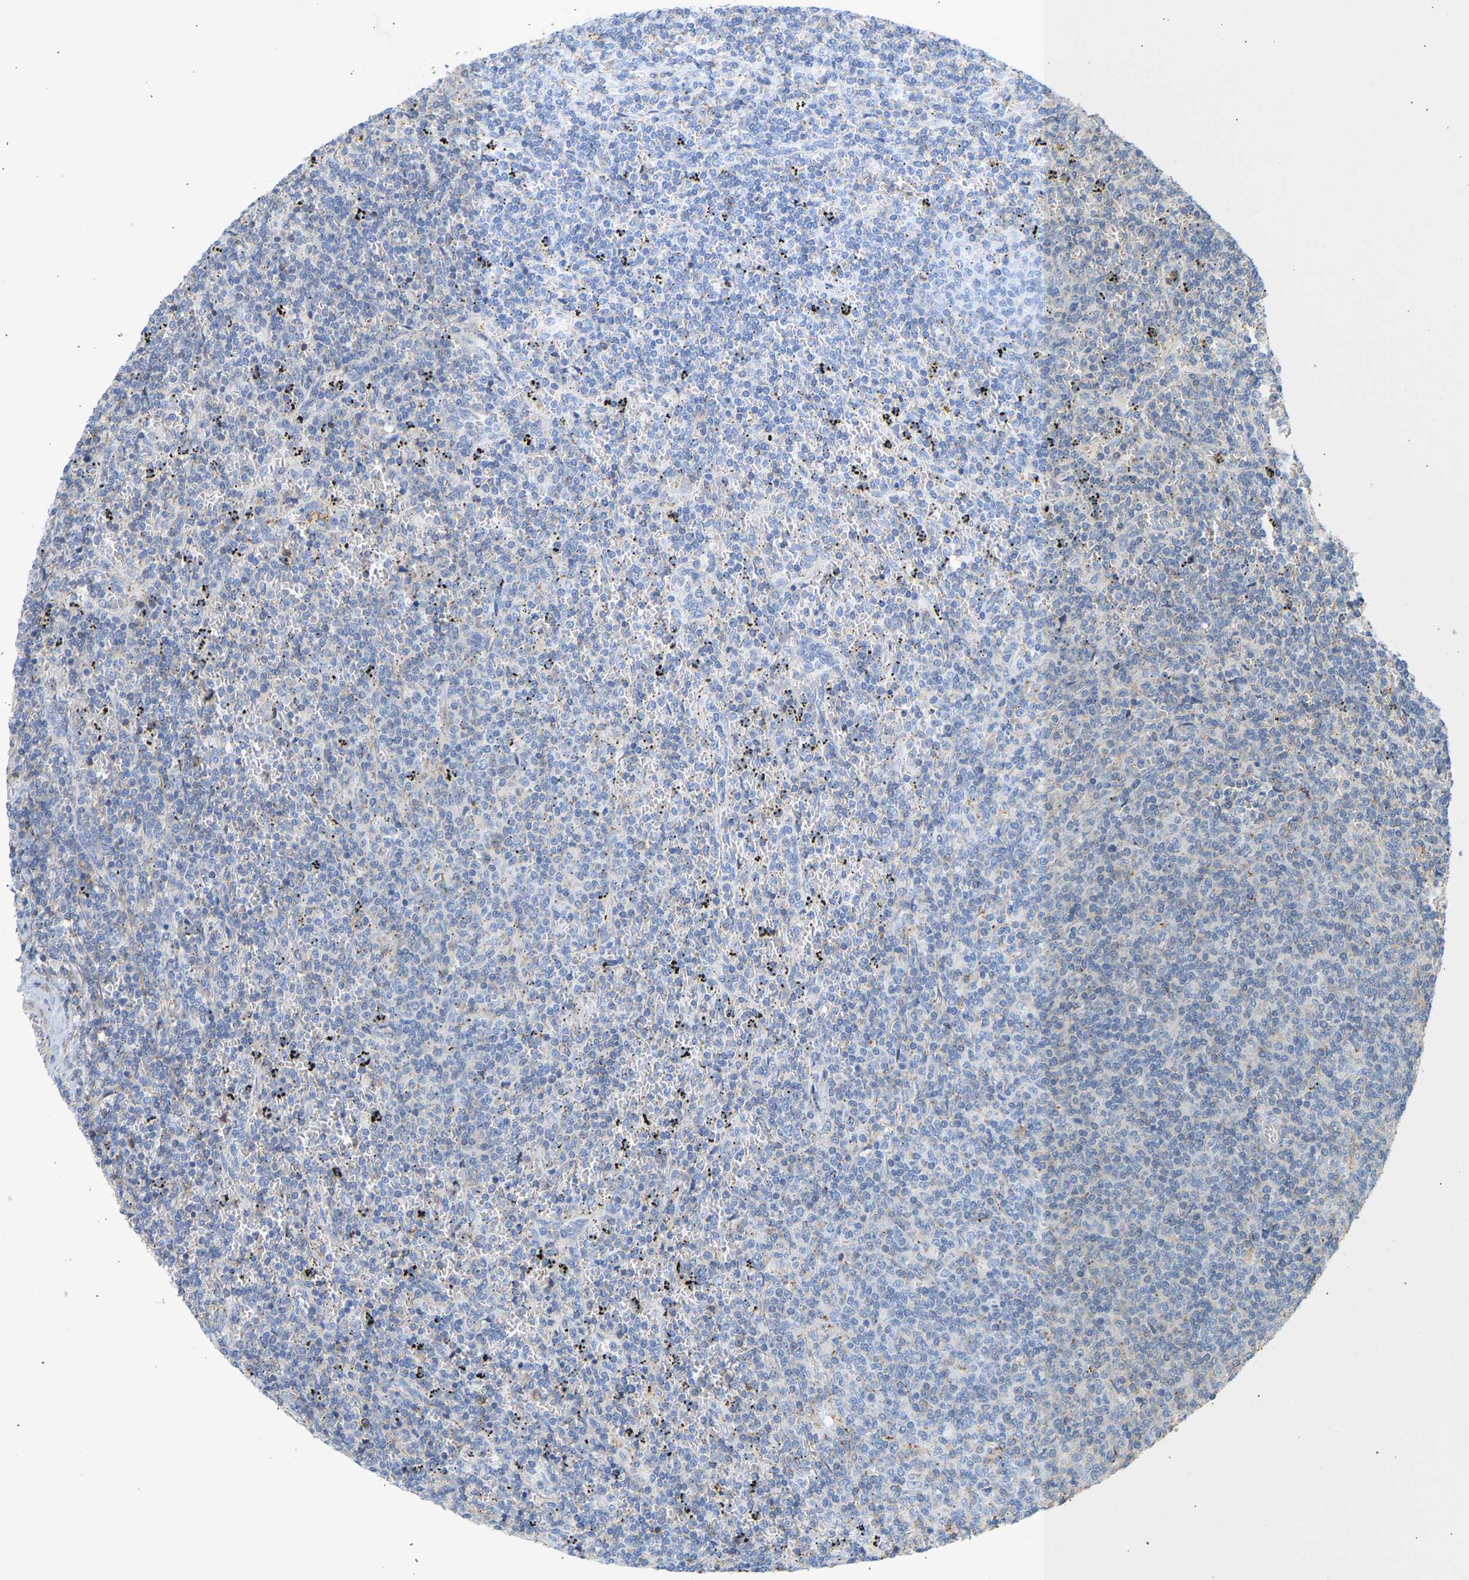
{"staining": {"intensity": "negative", "quantity": "none", "location": "none"}, "tissue": "lymphoma", "cell_type": "Tumor cells", "image_type": "cancer", "snomed": [{"axis": "morphology", "description": "Malignant lymphoma, non-Hodgkin's type, Low grade"}, {"axis": "topography", "description": "Spleen"}], "caption": "This is an IHC micrograph of human malignant lymphoma, non-Hodgkin's type (low-grade). There is no expression in tumor cells.", "gene": "BVES", "patient": {"sex": "female", "age": 50}}